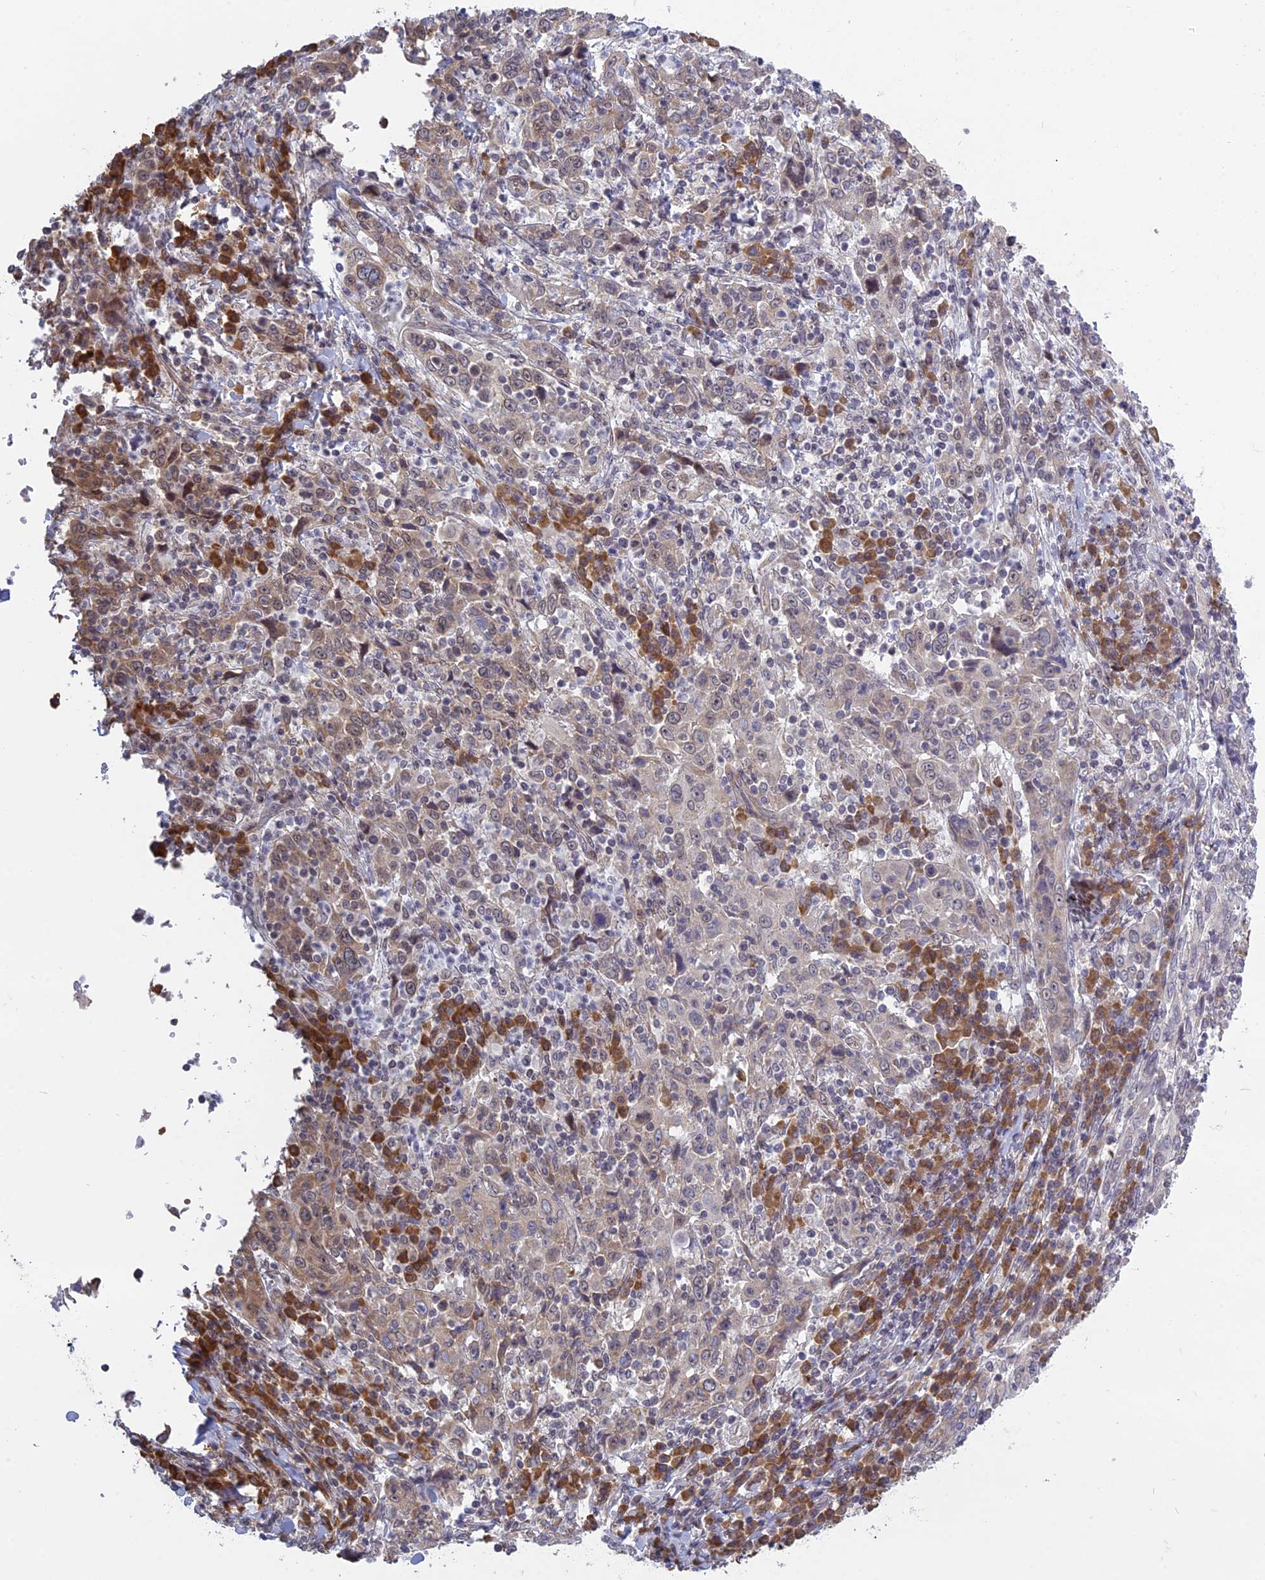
{"staining": {"intensity": "weak", "quantity": "25%-75%", "location": "cytoplasmic/membranous"}, "tissue": "cervical cancer", "cell_type": "Tumor cells", "image_type": "cancer", "snomed": [{"axis": "morphology", "description": "Squamous cell carcinoma, NOS"}, {"axis": "topography", "description": "Cervix"}], "caption": "Protein staining of cervical squamous cell carcinoma tissue reveals weak cytoplasmic/membranous expression in approximately 25%-75% of tumor cells.", "gene": "RPS19BP1", "patient": {"sex": "female", "age": 46}}